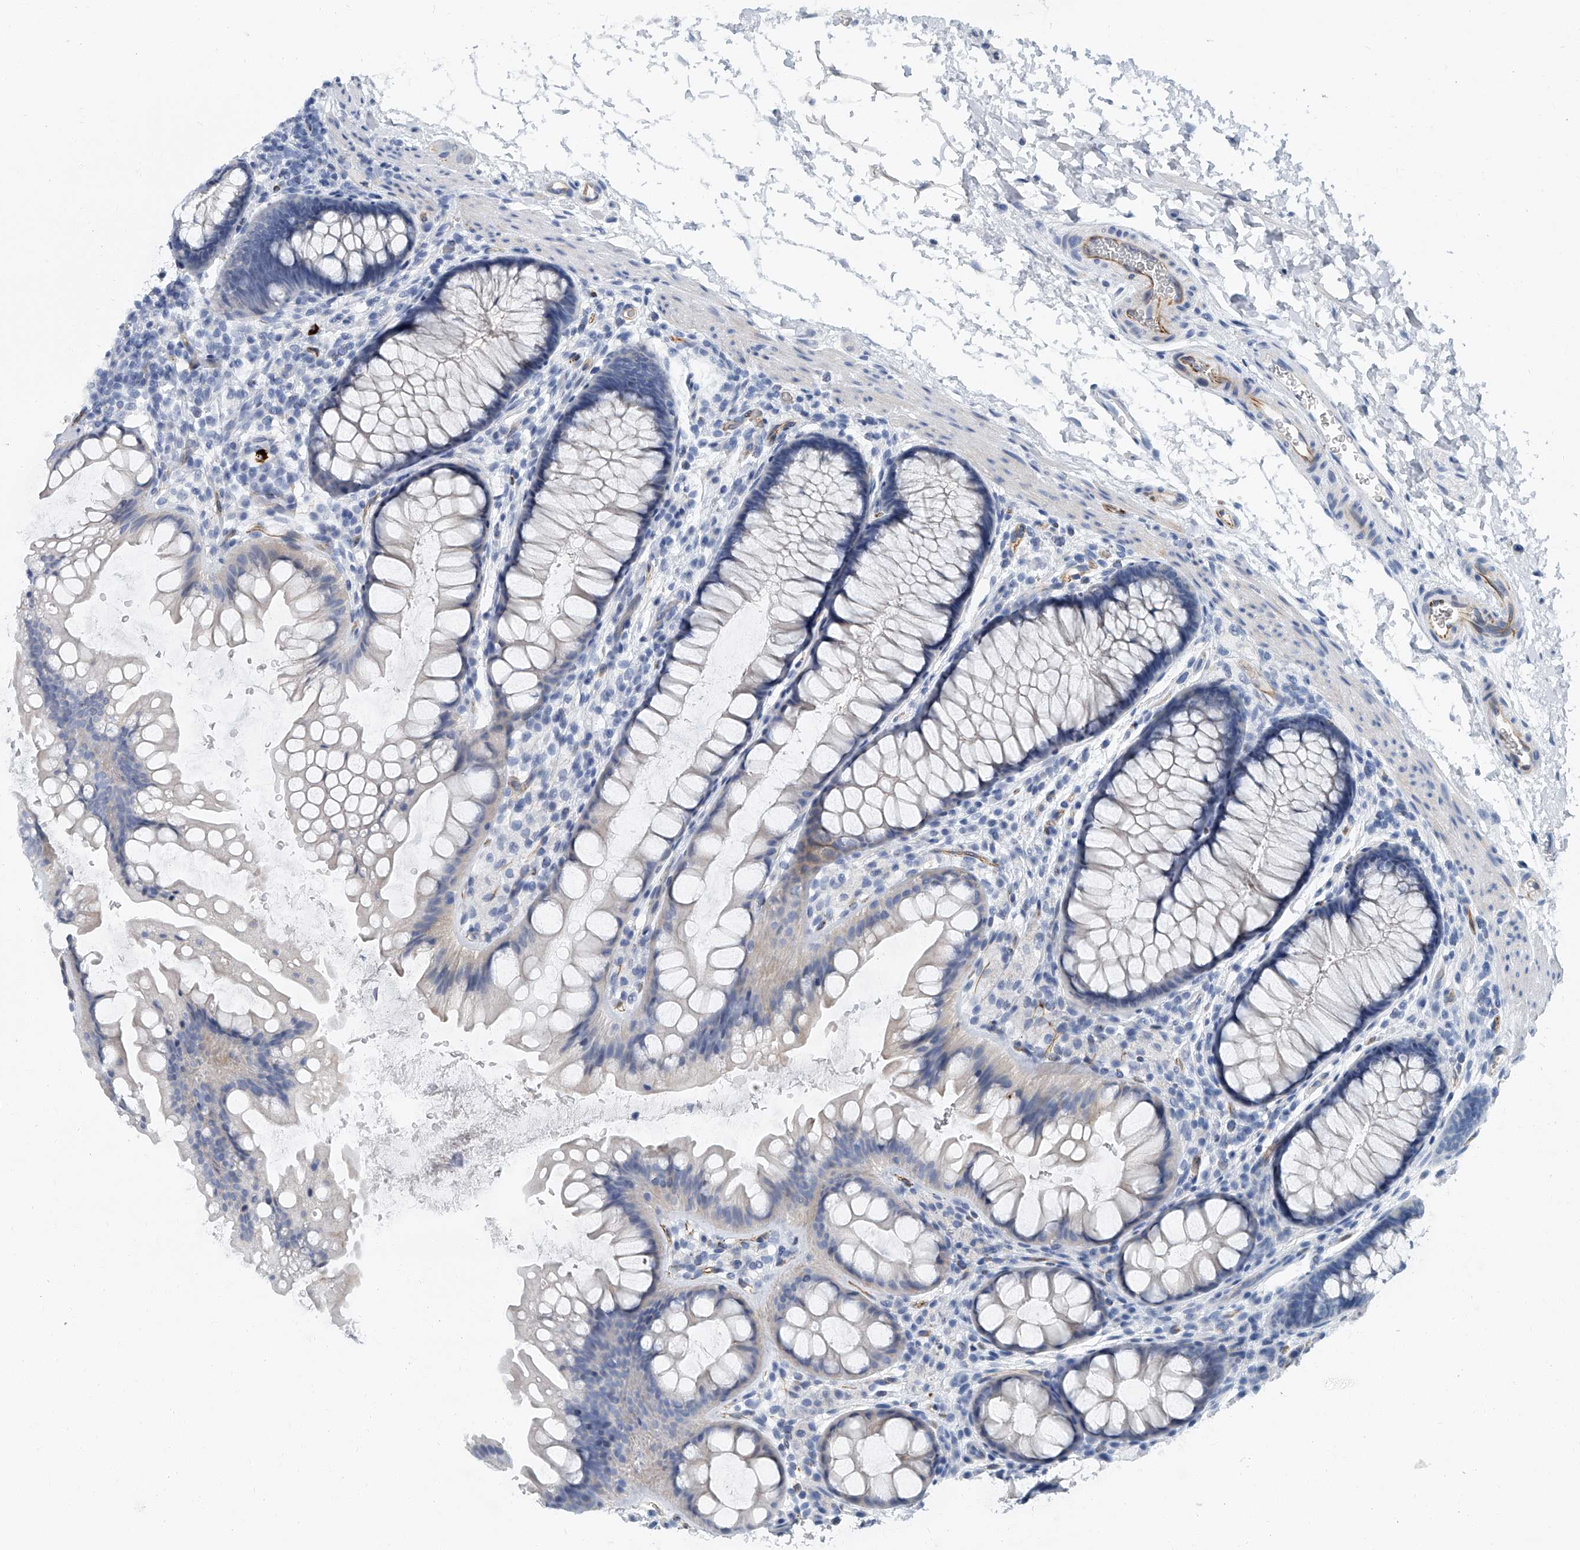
{"staining": {"intensity": "weak", "quantity": "25%-75%", "location": "cytoplasmic/membranous"}, "tissue": "colon", "cell_type": "Endothelial cells", "image_type": "normal", "snomed": [{"axis": "morphology", "description": "Normal tissue, NOS"}, {"axis": "topography", "description": "Colon"}], "caption": "Endothelial cells reveal weak cytoplasmic/membranous positivity in about 25%-75% of cells in benign colon.", "gene": "KIRREL1", "patient": {"sex": "female", "age": 62}}